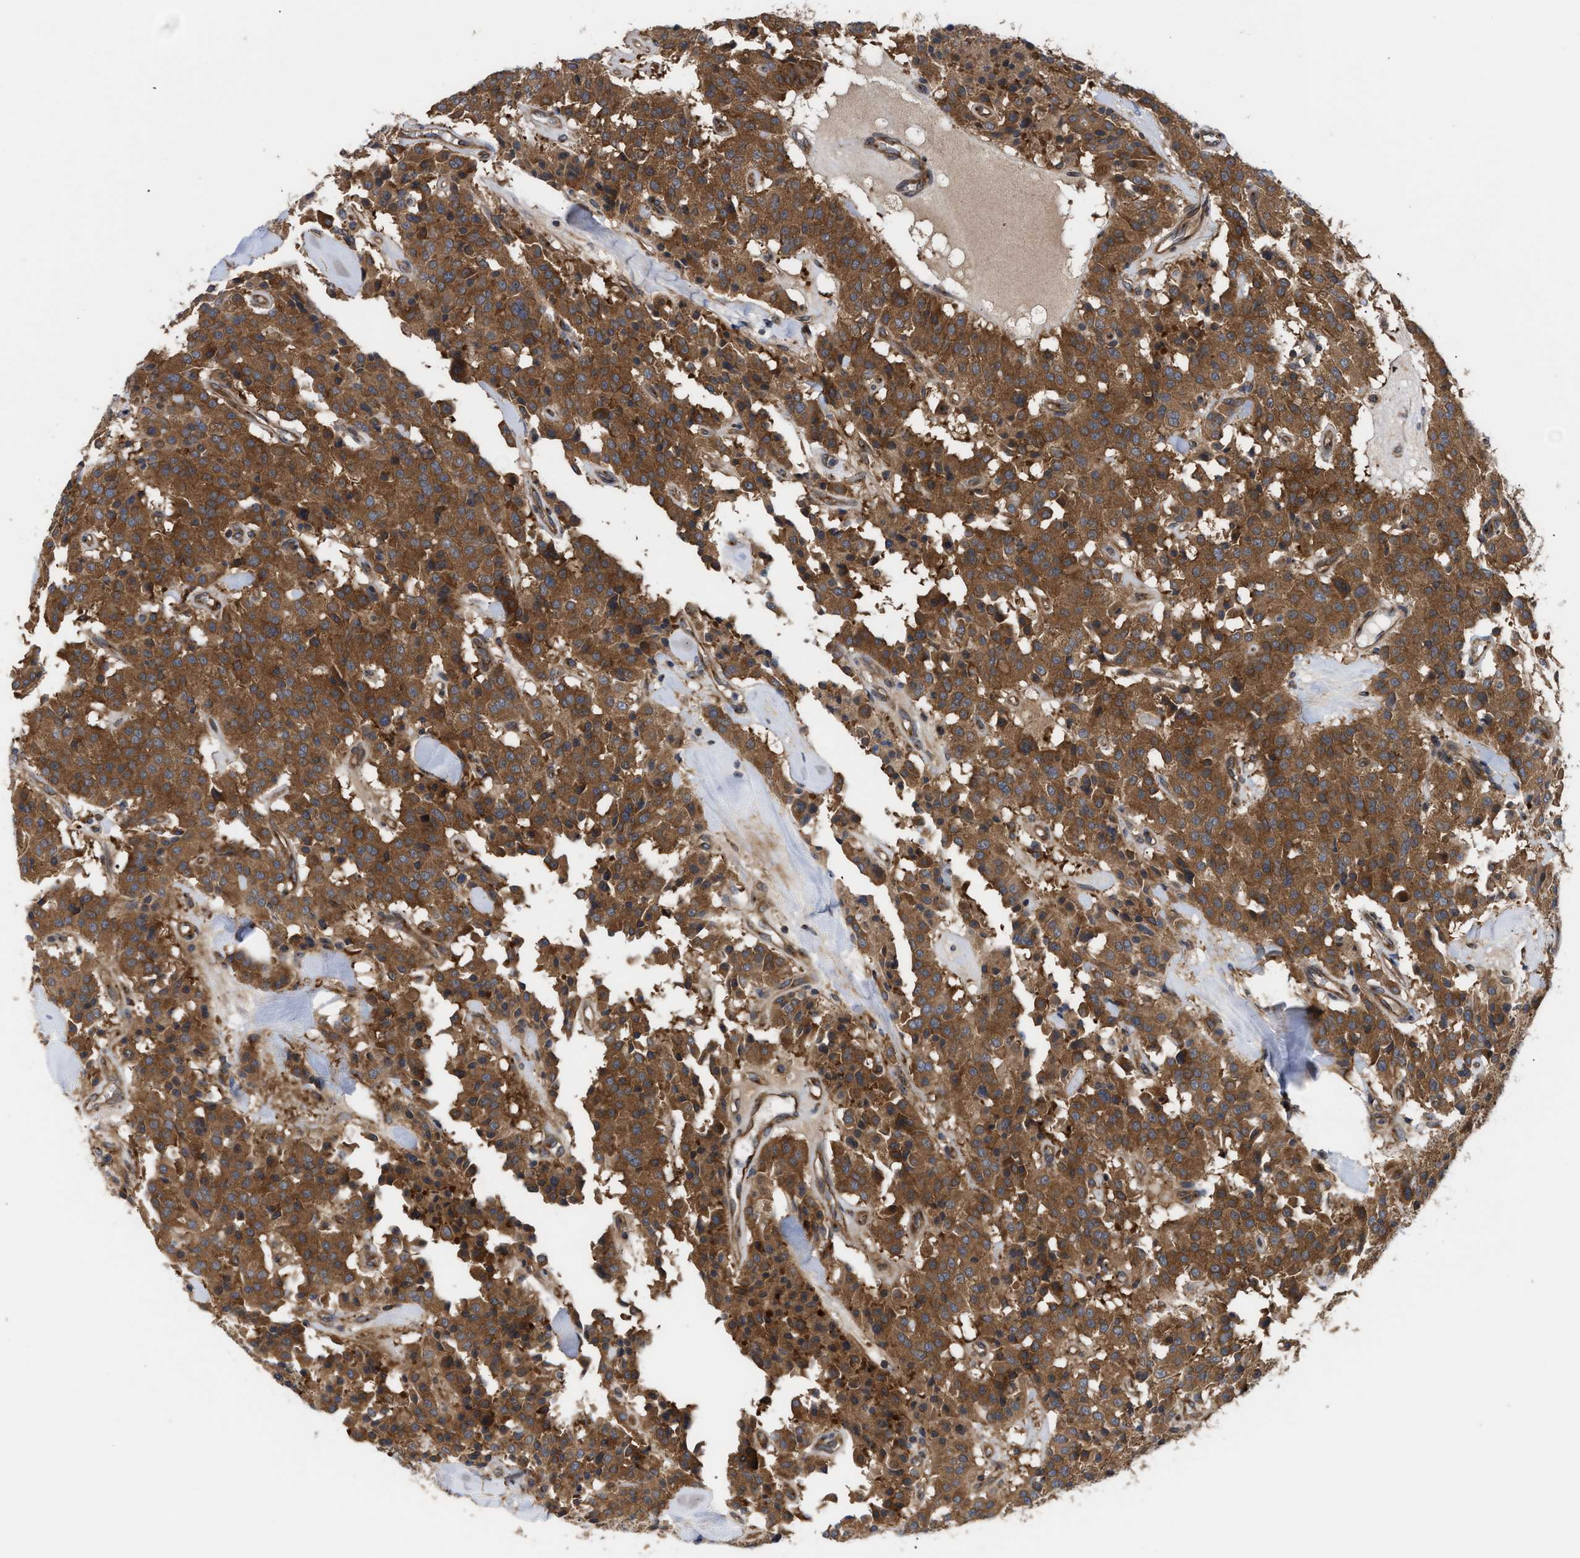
{"staining": {"intensity": "strong", "quantity": ">75%", "location": "cytoplasmic/membranous"}, "tissue": "carcinoid", "cell_type": "Tumor cells", "image_type": "cancer", "snomed": [{"axis": "morphology", "description": "Carcinoid, malignant, NOS"}, {"axis": "topography", "description": "Lung"}], "caption": "A high amount of strong cytoplasmic/membranous expression is identified in approximately >75% of tumor cells in carcinoid (malignant) tissue.", "gene": "LAPTM4B", "patient": {"sex": "male", "age": 30}}